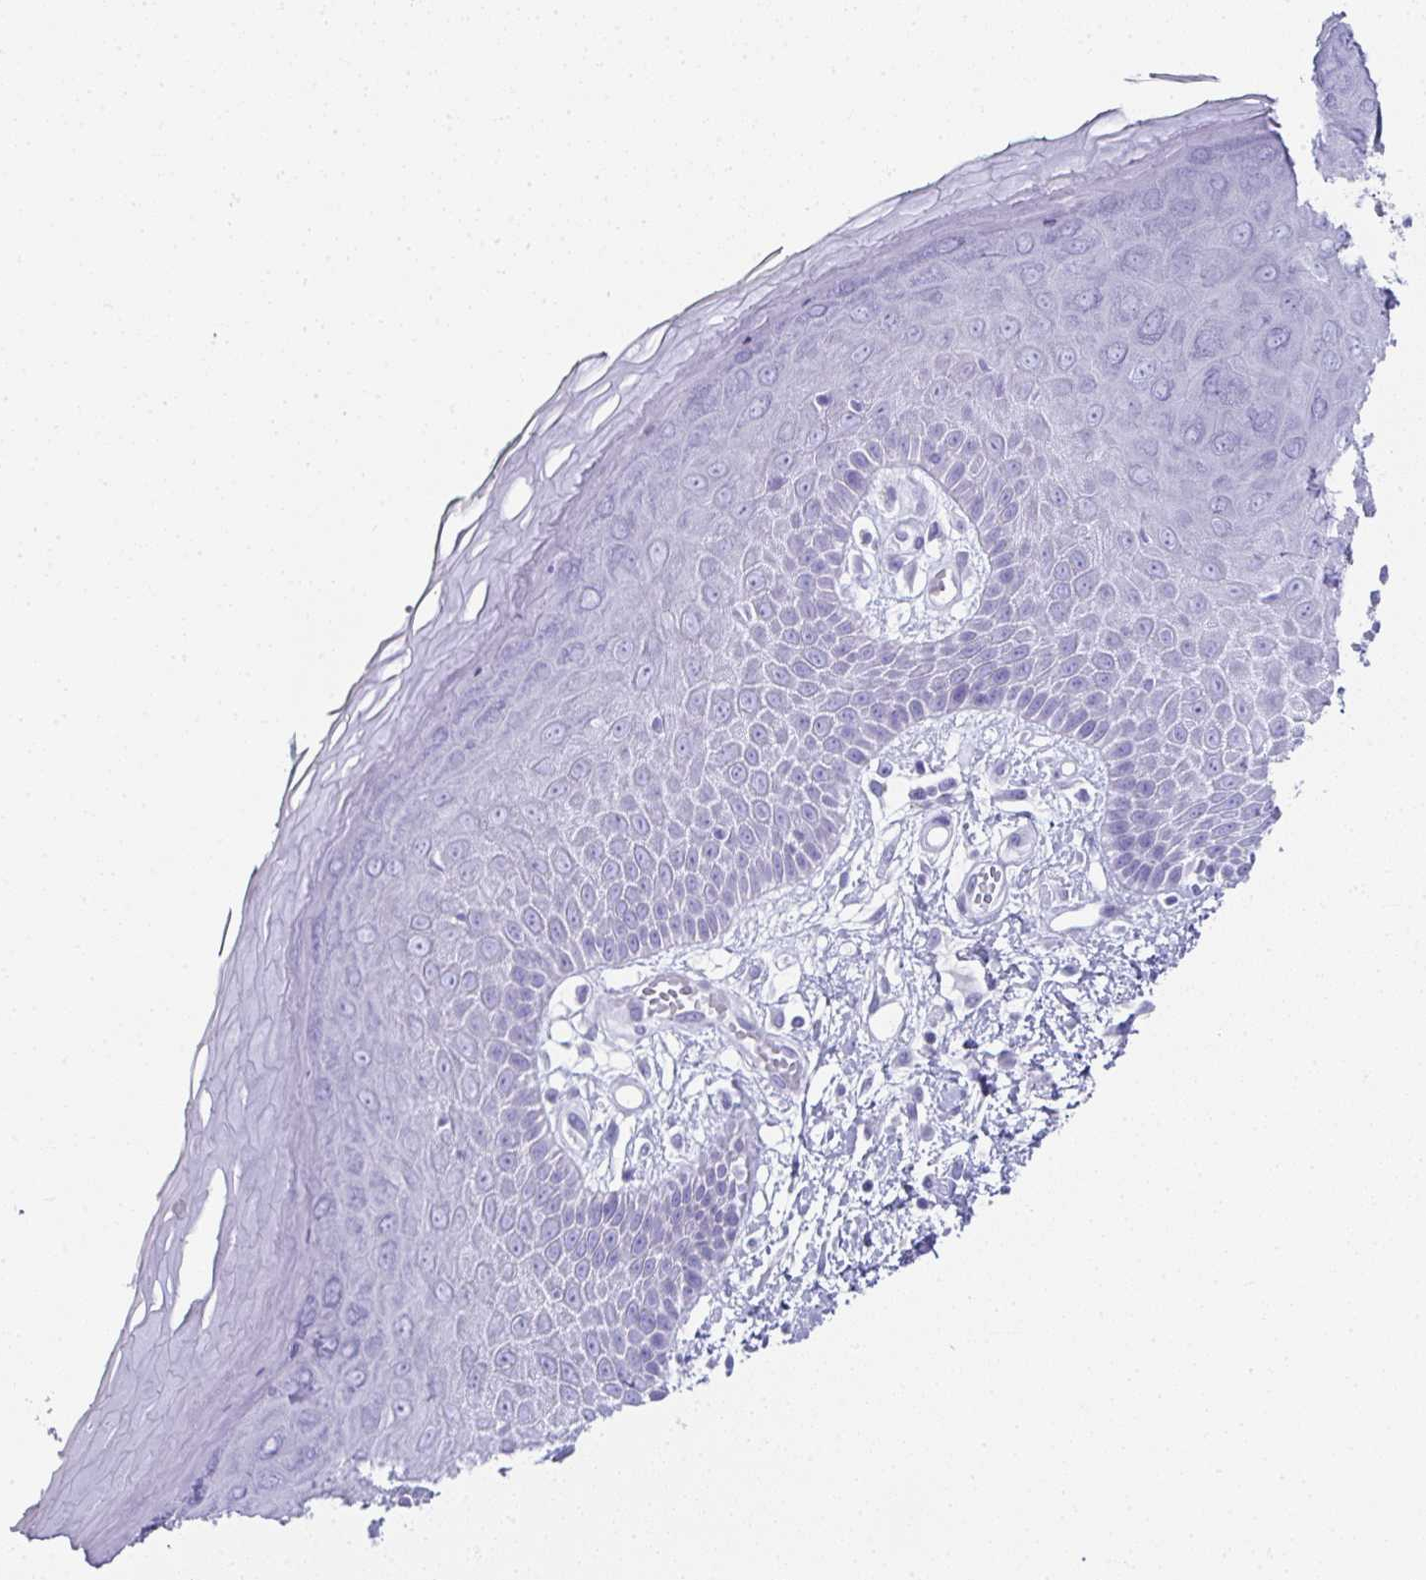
{"staining": {"intensity": "negative", "quantity": "none", "location": "none"}, "tissue": "skin", "cell_type": "Epidermal cells", "image_type": "normal", "snomed": [{"axis": "morphology", "description": "Normal tissue, NOS"}, {"axis": "topography", "description": "Anal"}, {"axis": "topography", "description": "Peripheral nerve tissue"}], "caption": "Immunohistochemistry micrograph of normal skin: human skin stained with DAB displays no significant protein expression in epidermal cells. (DAB (3,3'-diaminobenzidine) immunohistochemistry (IHC) visualized using brightfield microscopy, high magnification).", "gene": "SYCP1", "patient": {"sex": "male", "age": 78}}